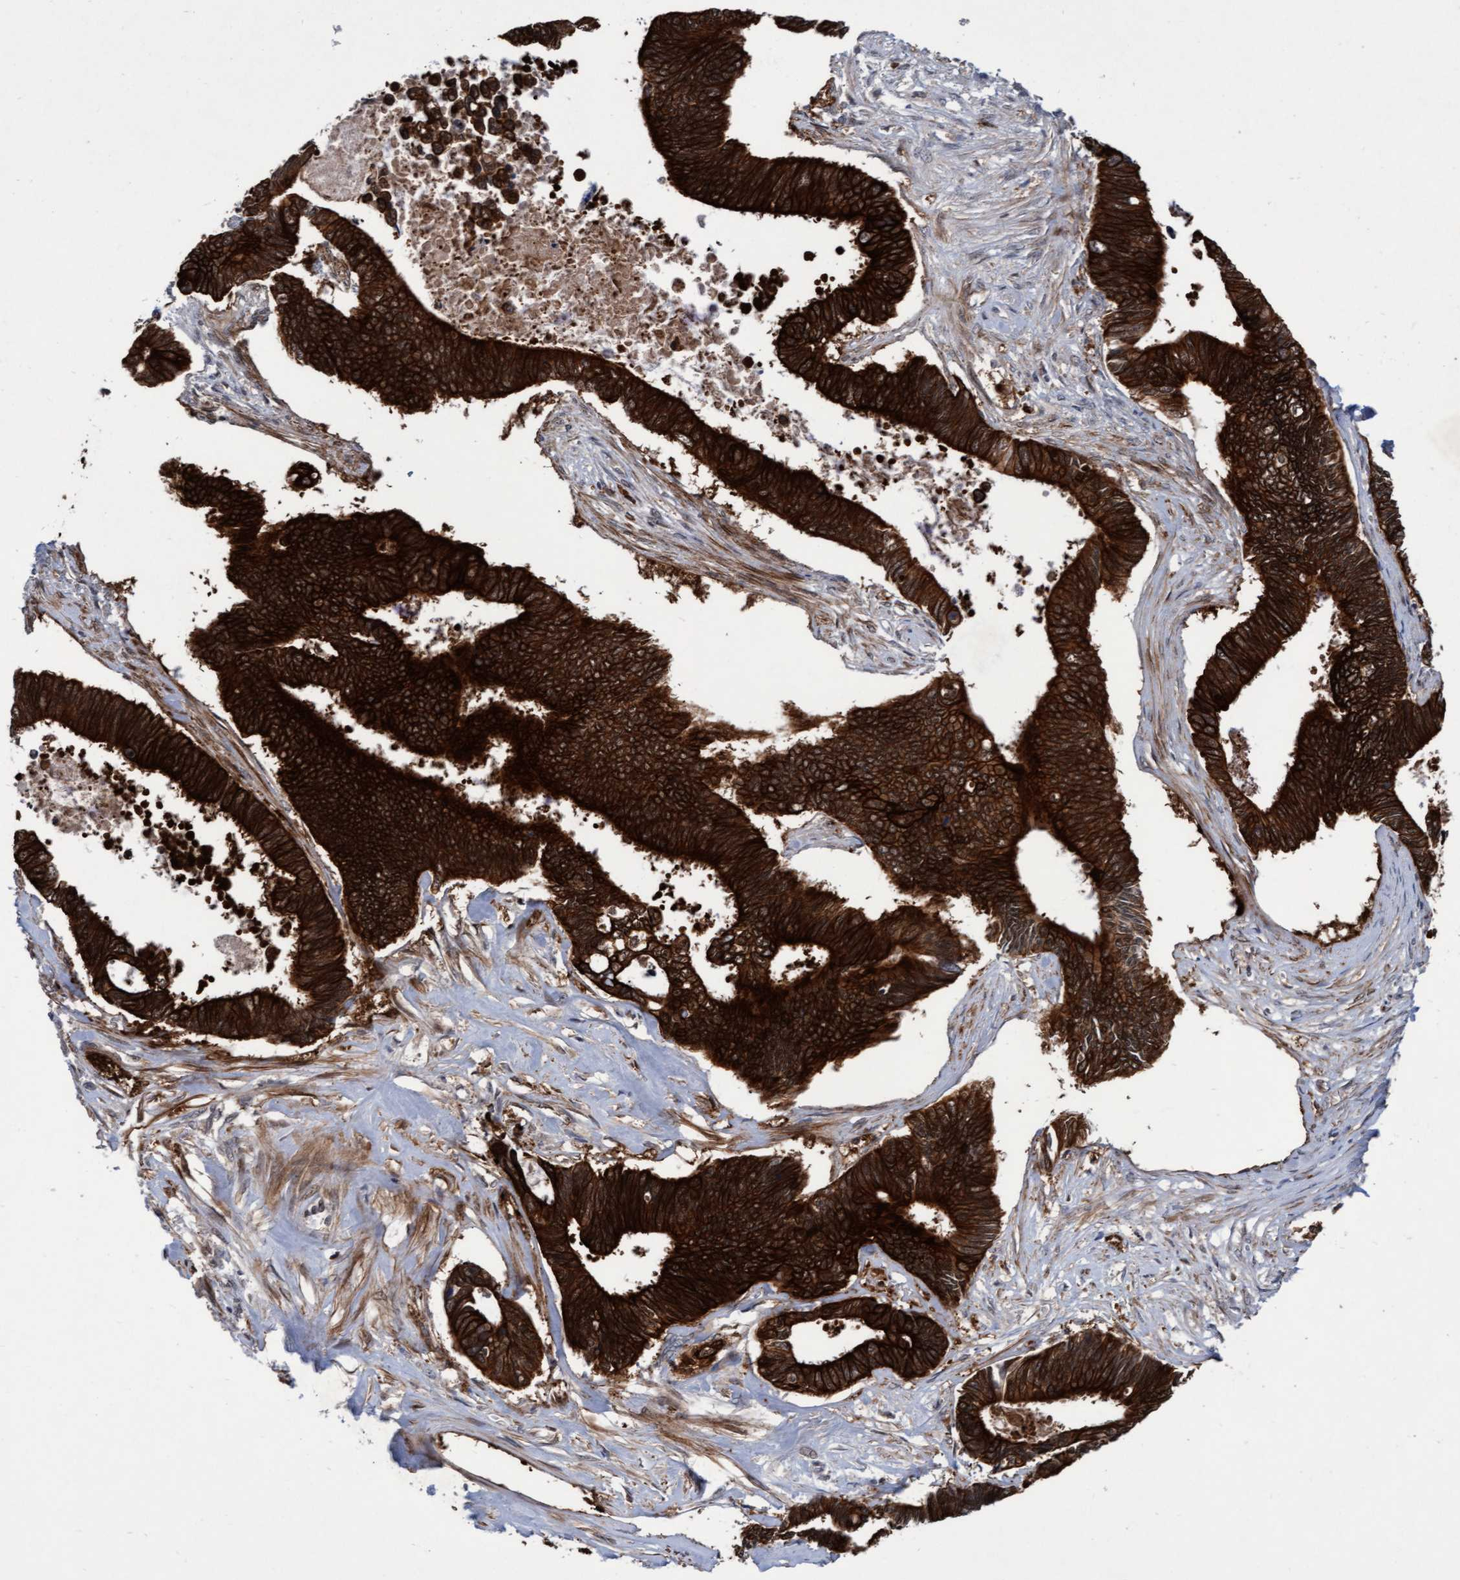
{"staining": {"intensity": "strong", "quantity": ">75%", "location": "cytoplasmic/membranous,nuclear"}, "tissue": "pancreatic cancer", "cell_type": "Tumor cells", "image_type": "cancer", "snomed": [{"axis": "morphology", "description": "Adenocarcinoma, NOS"}, {"axis": "topography", "description": "Pancreas"}], "caption": "DAB immunohistochemical staining of pancreatic adenocarcinoma demonstrates strong cytoplasmic/membranous and nuclear protein staining in about >75% of tumor cells.", "gene": "RAP1GAP2", "patient": {"sex": "female", "age": 70}}